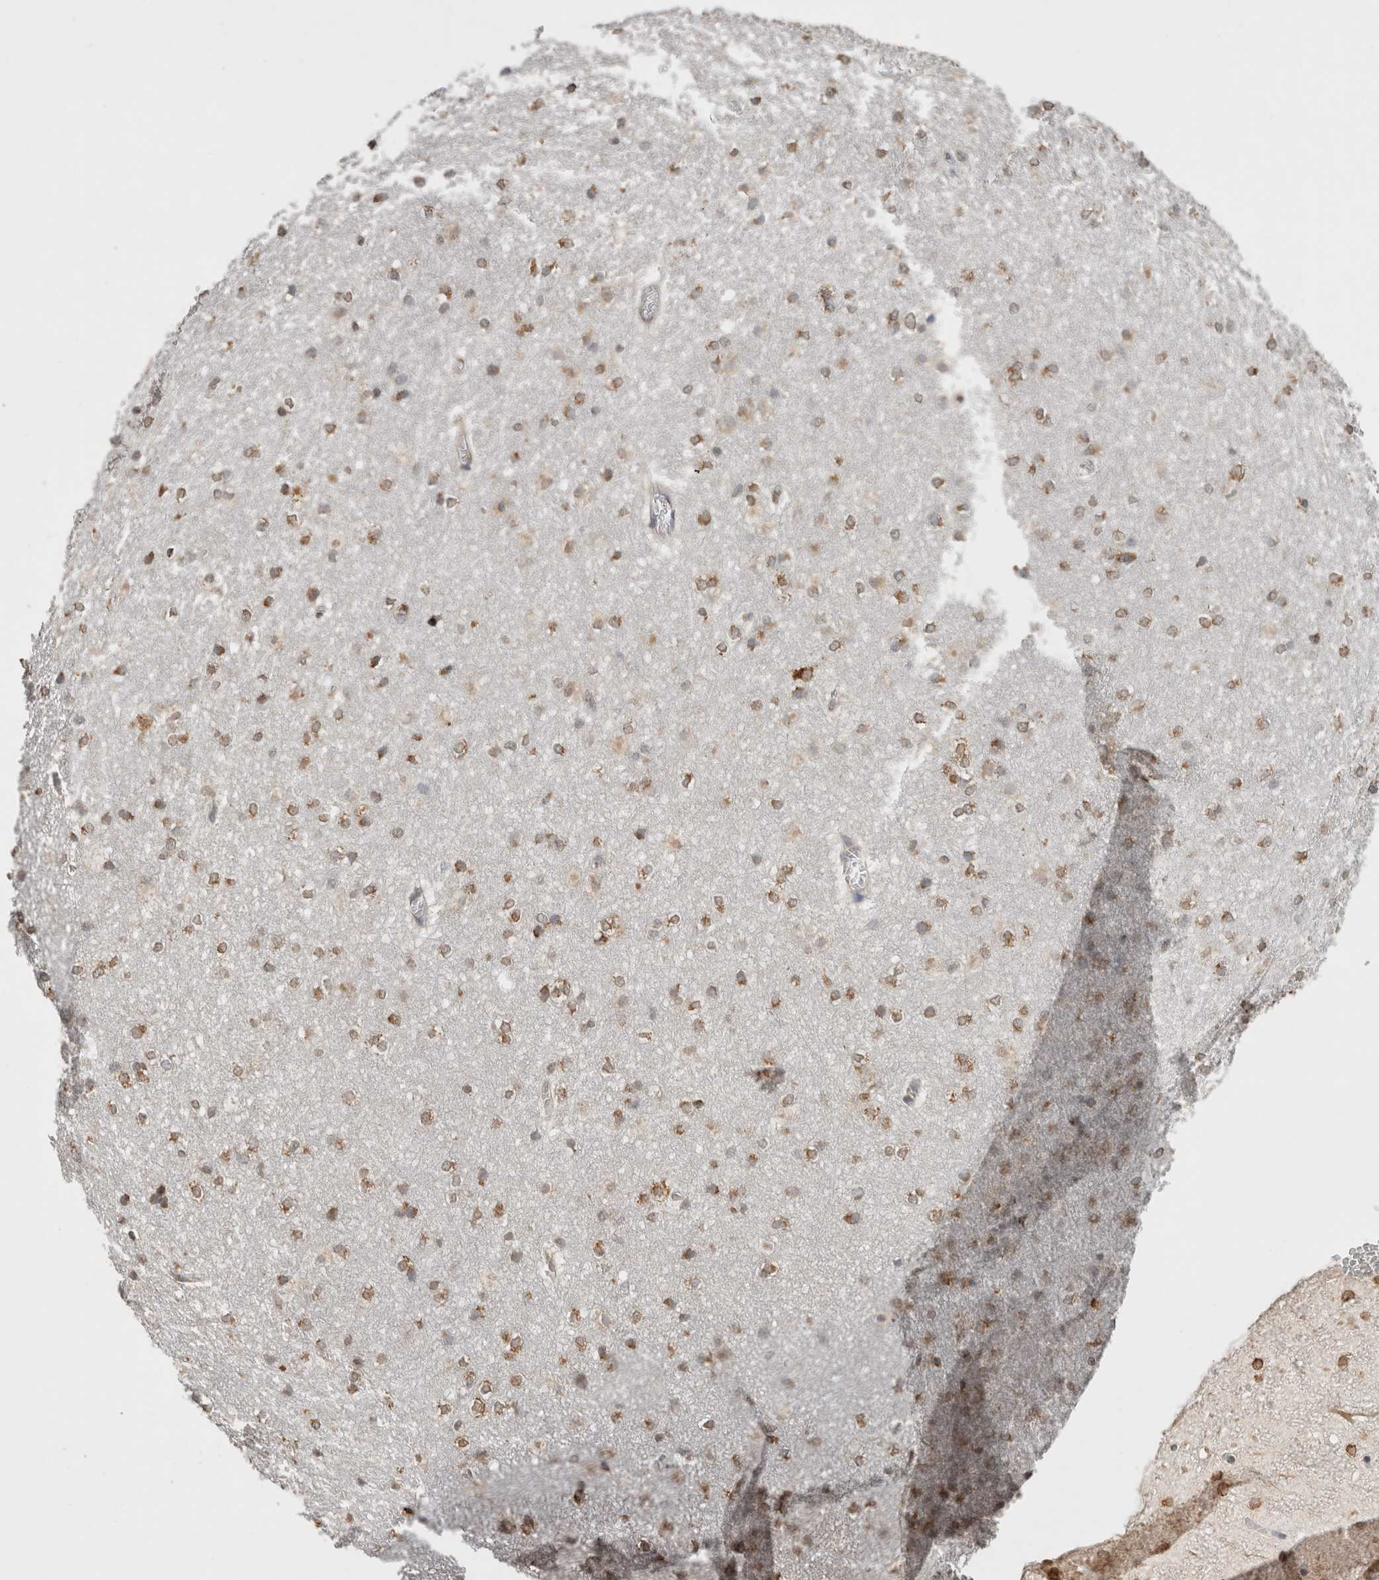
{"staining": {"intensity": "moderate", "quantity": ">75%", "location": "cytoplasmic/membranous"}, "tissue": "caudate", "cell_type": "Glial cells", "image_type": "normal", "snomed": [{"axis": "morphology", "description": "Normal tissue, NOS"}, {"axis": "topography", "description": "Lateral ventricle wall"}], "caption": "Immunohistochemical staining of unremarkable caudate demonstrates moderate cytoplasmic/membranous protein positivity in about >75% of glial cells.", "gene": "NOMO1", "patient": {"sex": "female", "age": 19}}